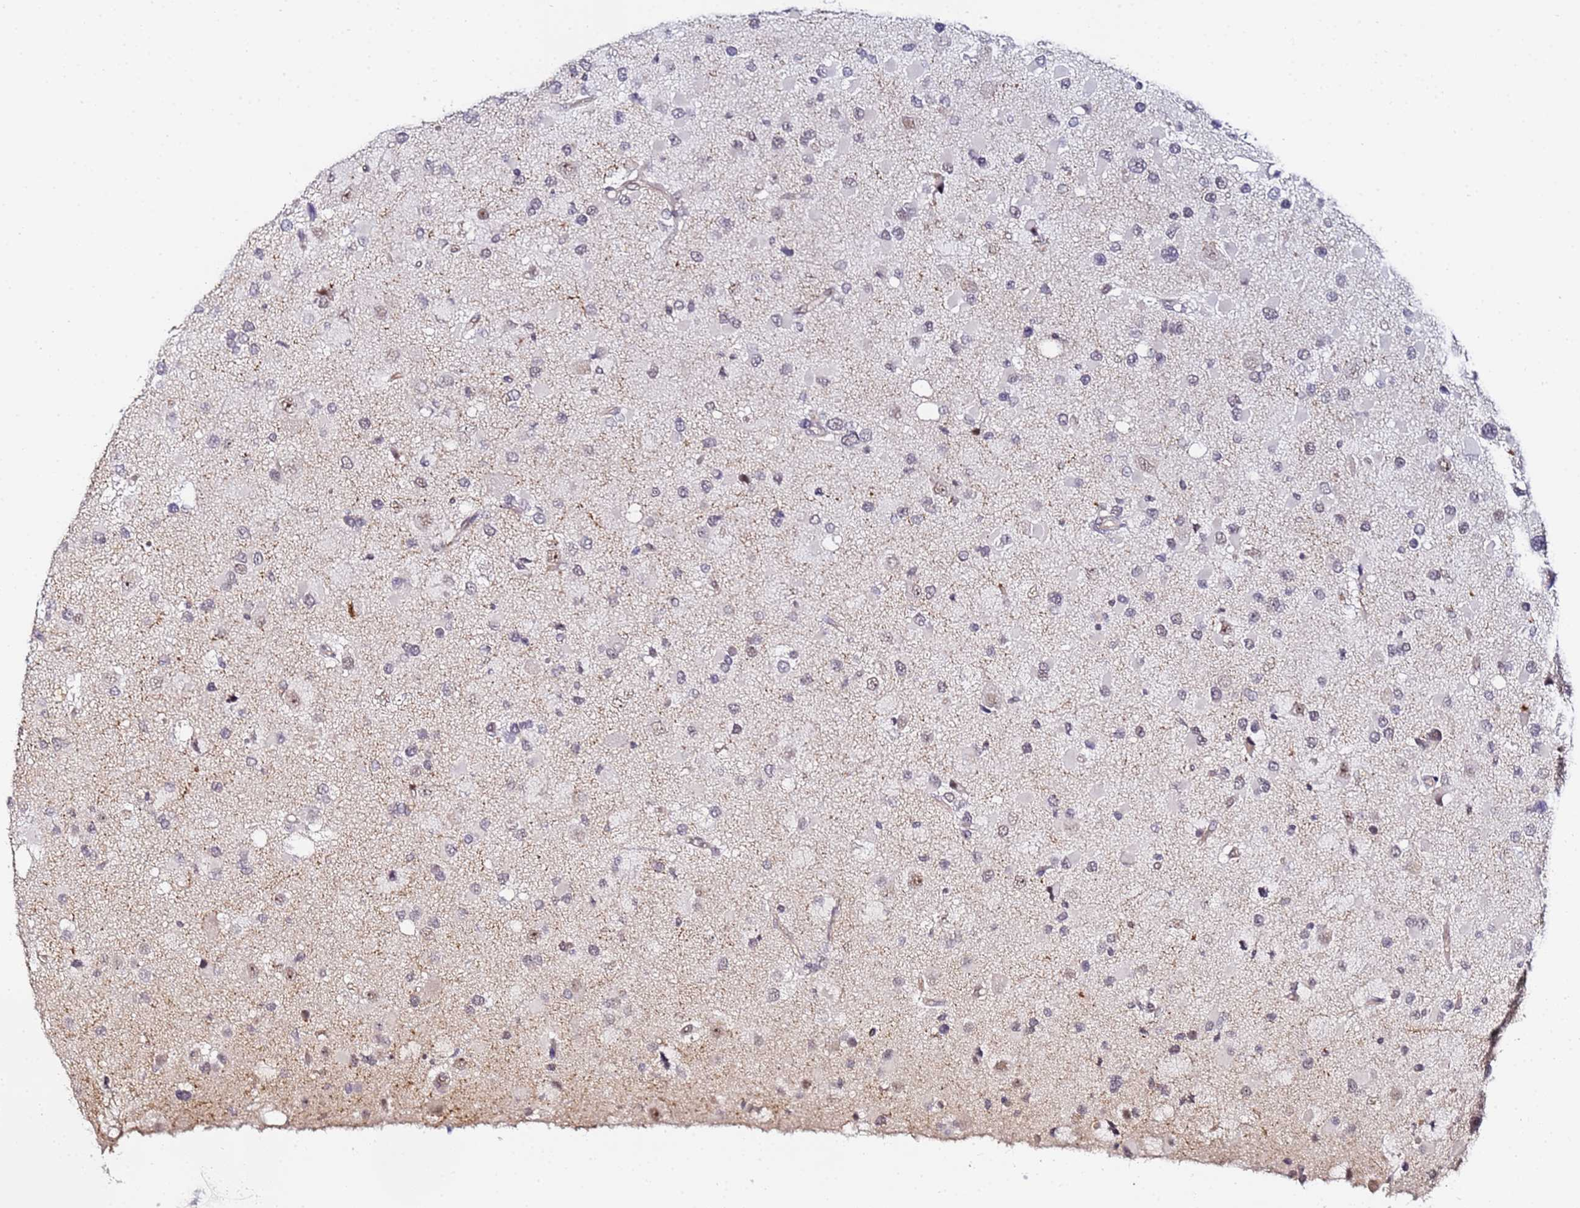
{"staining": {"intensity": "weak", "quantity": "<25%", "location": "nuclear"}, "tissue": "glioma", "cell_type": "Tumor cells", "image_type": "cancer", "snomed": [{"axis": "morphology", "description": "Glioma, malignant, High grade"}, {"axis": "topography", "description": "Brain"}], "caption": "This is an immunohistochemistry photomicrograph of glioma. There is no expression in tumor cells.", "gene": "LSM3", "patient": {"sex": "male", "age": 53}}